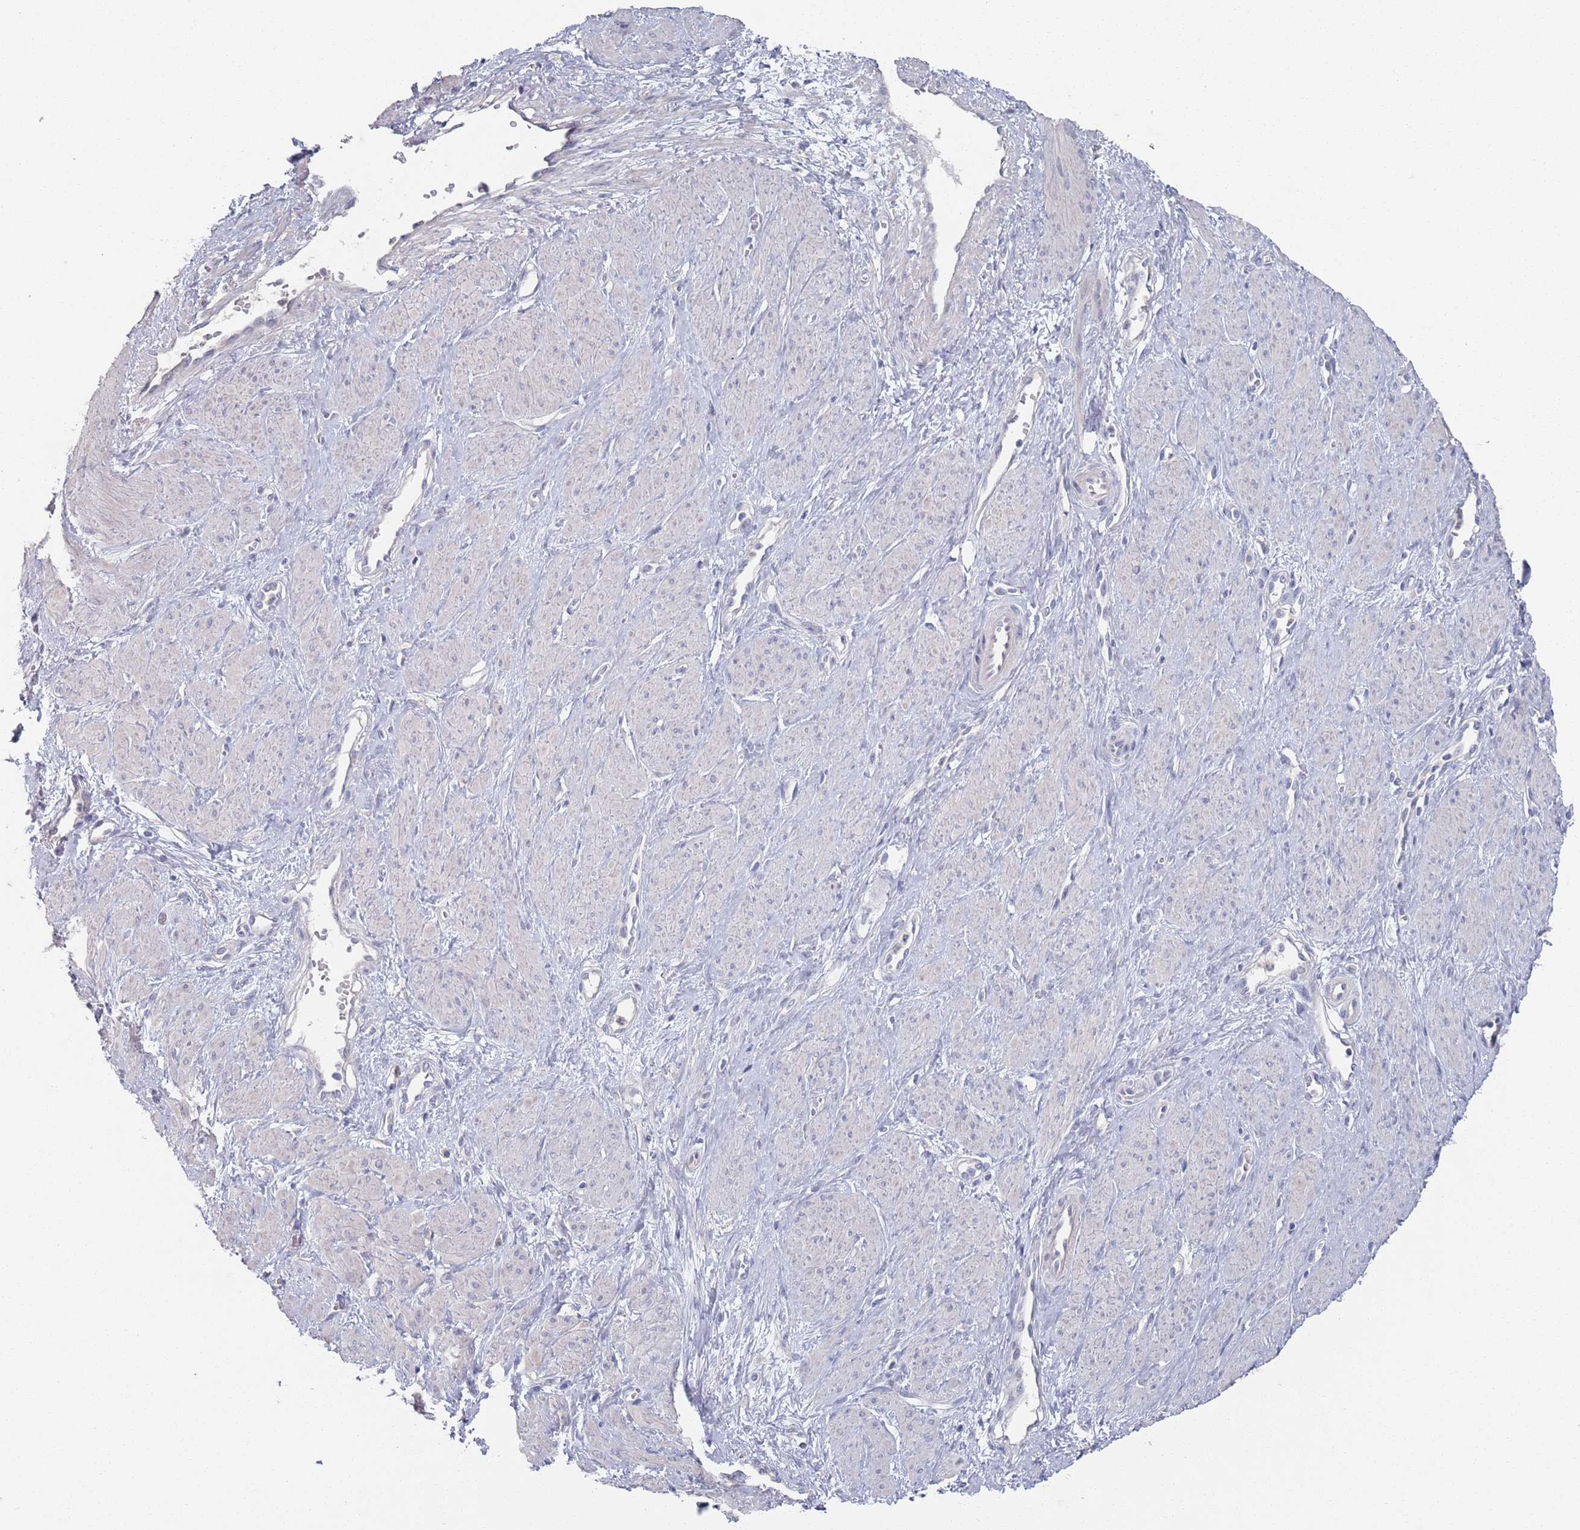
{"staining": {"intensity": "negative", "quantity": "none", "location": "none"}, "tissue": "smooth muscle", "cell_type": "Smooth muscle cells", "image_type": "normal", "snomed": [{"axis": "morphology", "description": "Normal tissue, NOS"}, {"axis": "topography", "description": "Smooth muscle"}, {"axis": "topography", "description": "Uterus"}], "caption": "Protein analysis of normal smooth muscle reveals no significant staining in smooth muscle cells. Brightfield microscopy of IHC stained with DAB (brown) and hematoxylin (blue), captured at high magnification.", "gene": "PROM2", "patient": {"sex": "female", "age": 39}}